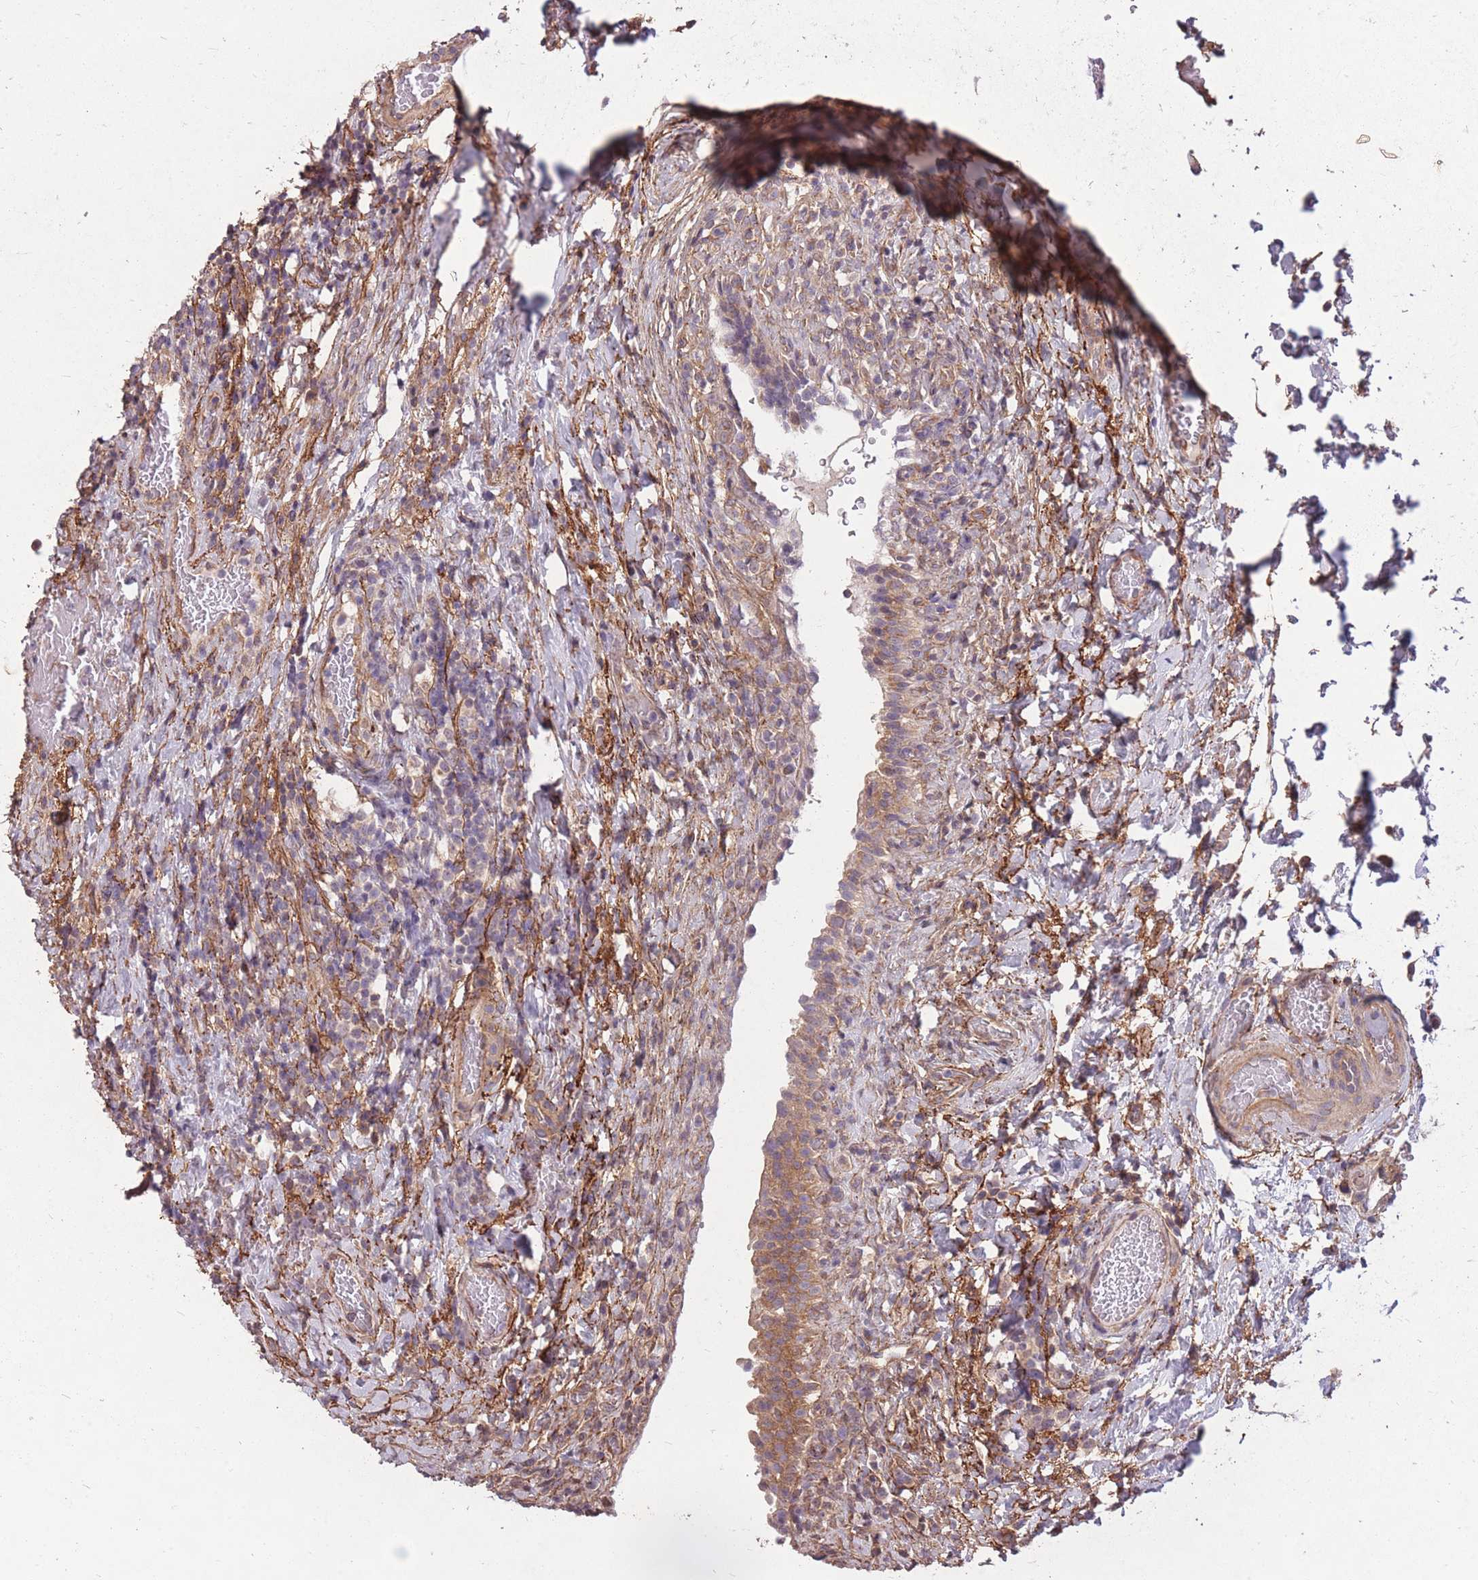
{"staining": {"intensity": "moderate", "quantity": ">75%", "location": "cytoplasmic/membranous"}, "tissue": "urinary bladder", "cell_type": "Urothelial cells", "image_type": "normal", "snomed": [{"axis": "morphology", "description": "Normal tissue, NOS"}, {"axis": "morphology", "description": "Inflammation, NOS"}, {"axis": "topography", "description": "Urinary bladder"}], "caption": "Moderate cytoplasmic/membranous protein positivity is present in approximately >75% of urothelial cells in urinary bladder. The protein of interest is stained brown, and the nuclei are stained in blue (DAB (3,3'-diaminobenzidine) IHC with brightfield microscopy, high magnification).", "gene": "DYNC1LI2", "patient": {"sex": "male", "age": 64}}